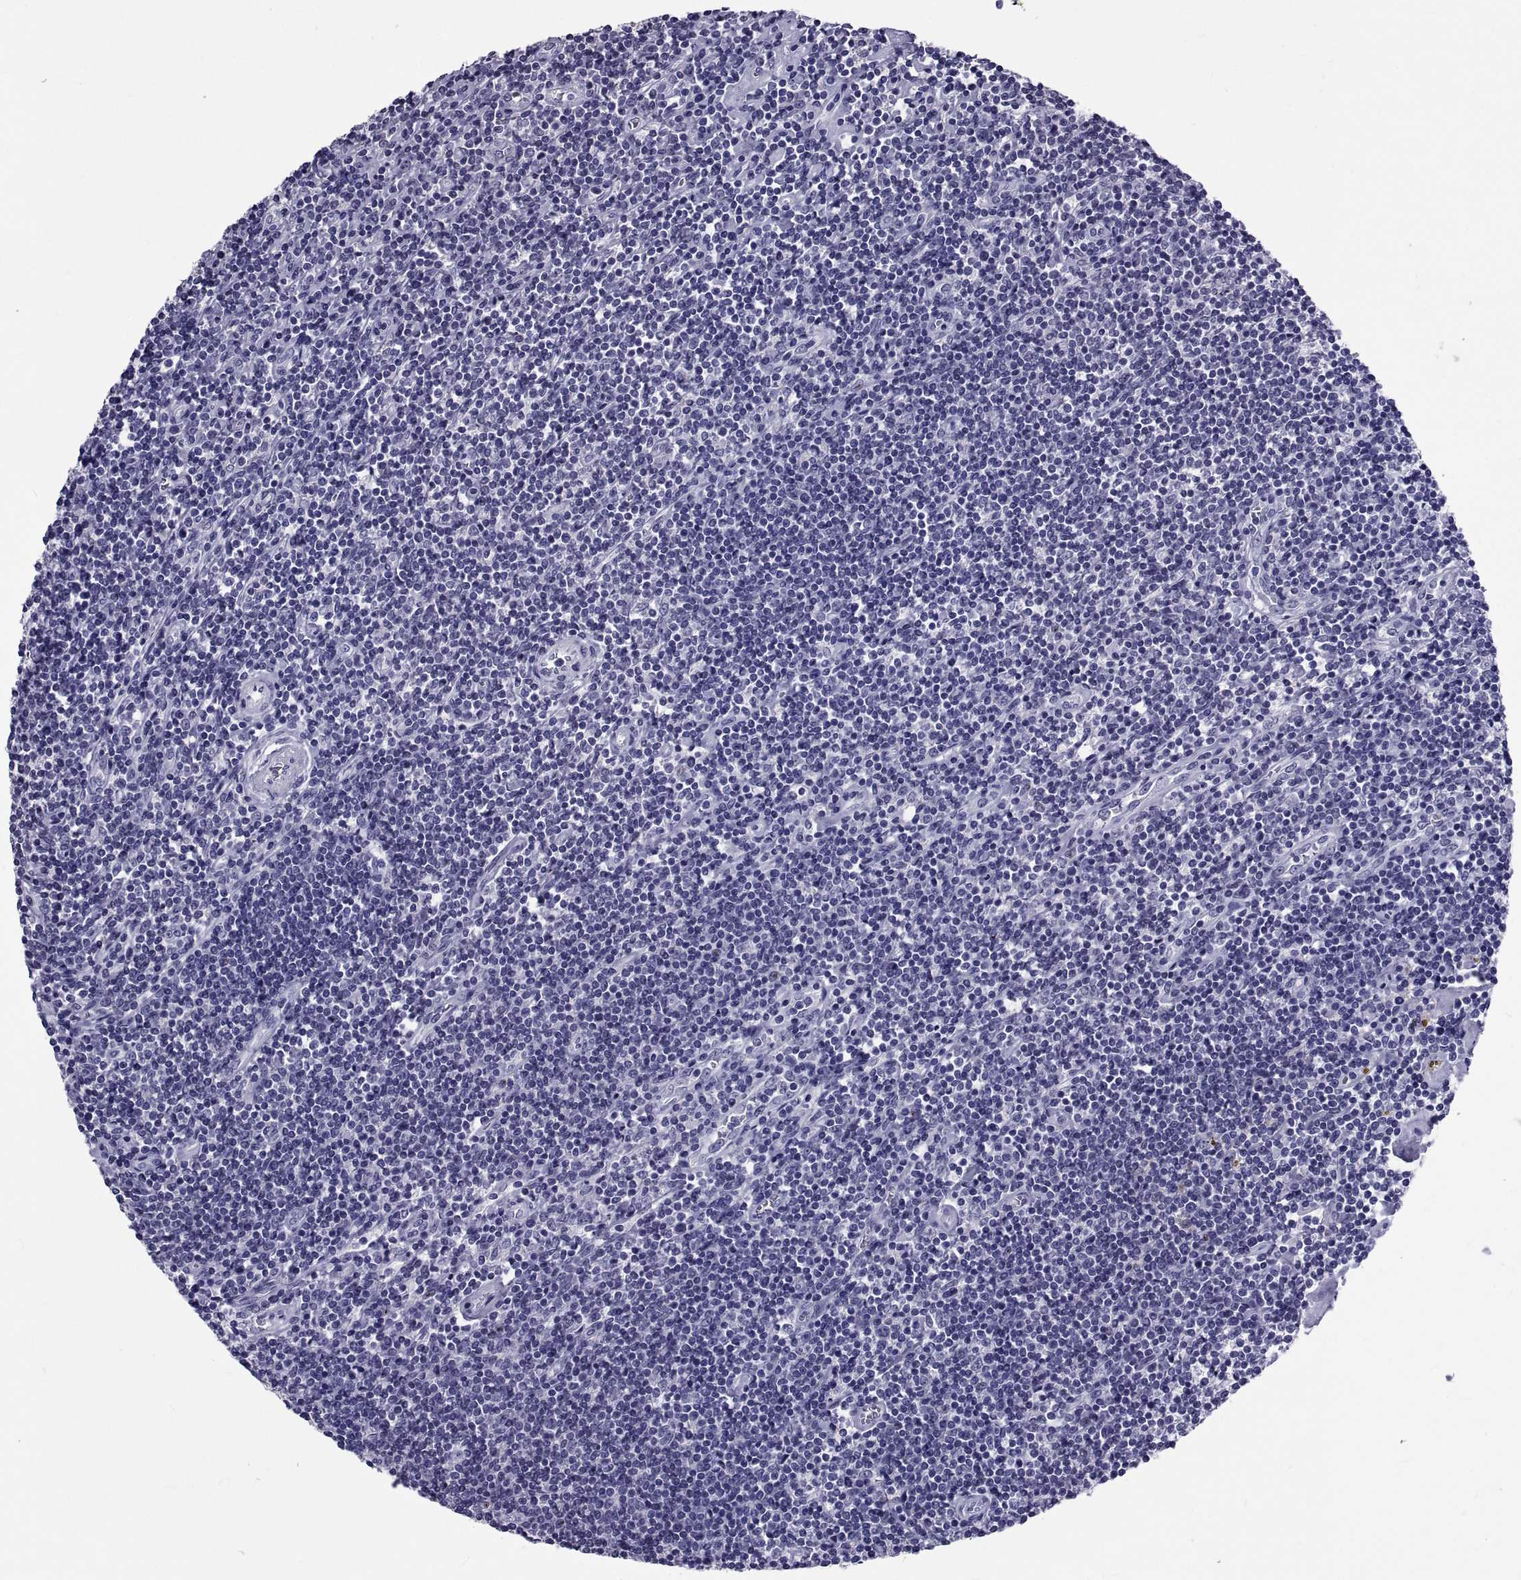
{"staining": {"intensity": "negative", "quantity": "none", "location": "none"}, "tissue": "lymphoma", "cell_type": "Tumor cells", "image_type": "cancer", "snomed": [{"axis": "morphology", "description": "Hodgkin's disease, NOS"}, {"axis": "topography", "description": "Lymph node"}], "caption": "Photomicrograph shows no protein staining in tumor cells of lymphoma tissue. (Immunohistochemistry, brightfield microscopy, high magnification).", "gene": "TGFBR3L", "patient": {"sex": "male", "age": 40}}